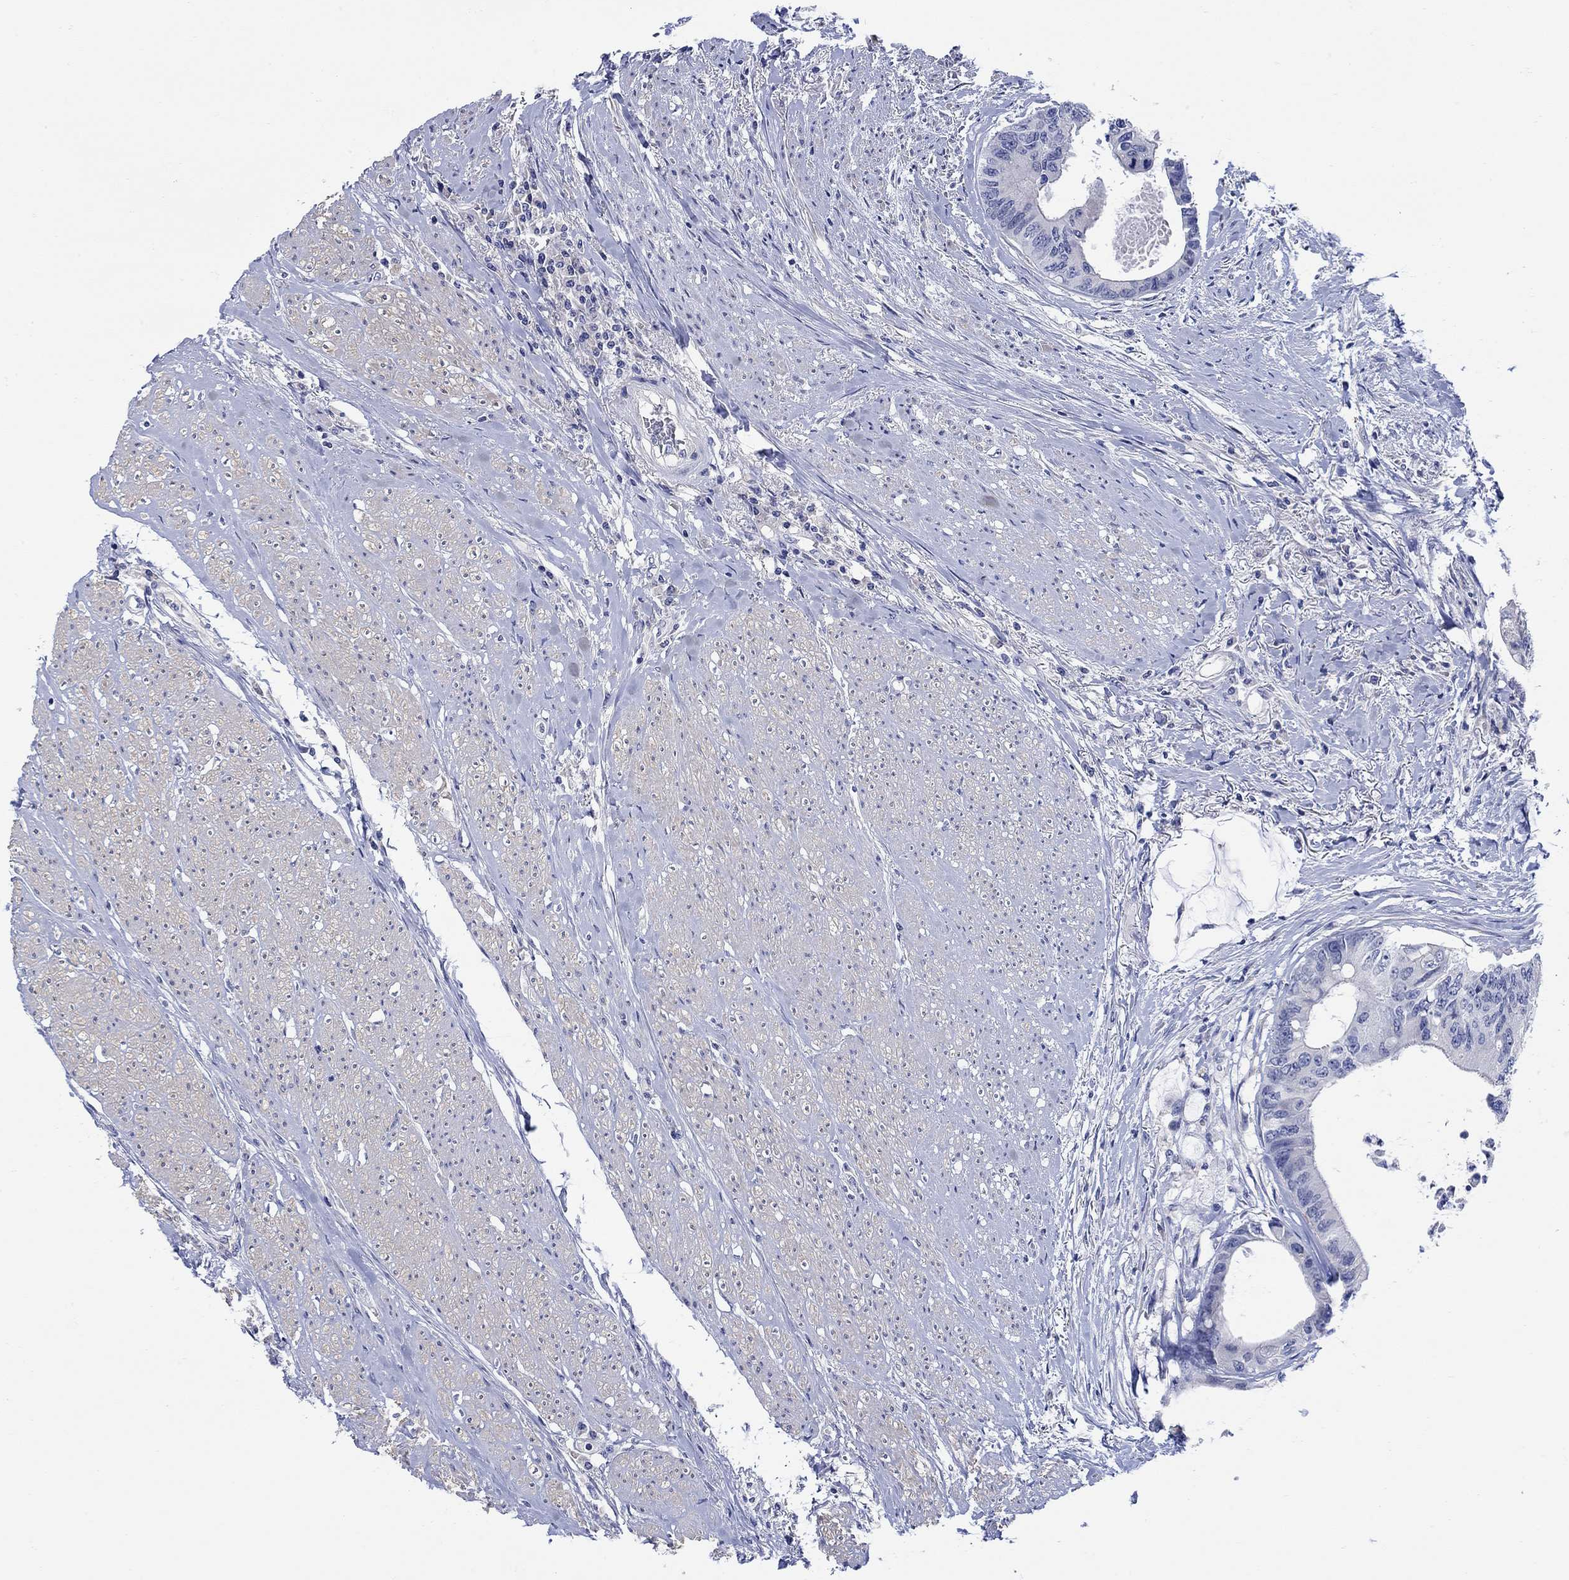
{"staining": {"intensity": "negative", "quantity": "none", "location": "none"}, "tissue": "colorectal cancer", "cell_type": "Tumor cells", "image_type": "cancer", "snomed": [{"axis": "morphology", "description": "Adenocarcinoma, NOS"}, {"axis": "topography", "description": "Rectum"}], "caption": "Adenocarcinoma (colorectal) was stained to show a protein in brown. There is no significant expression in tumor cells.", "gene": "KRT222", "patient": {"sex": "male", "age": 59}}